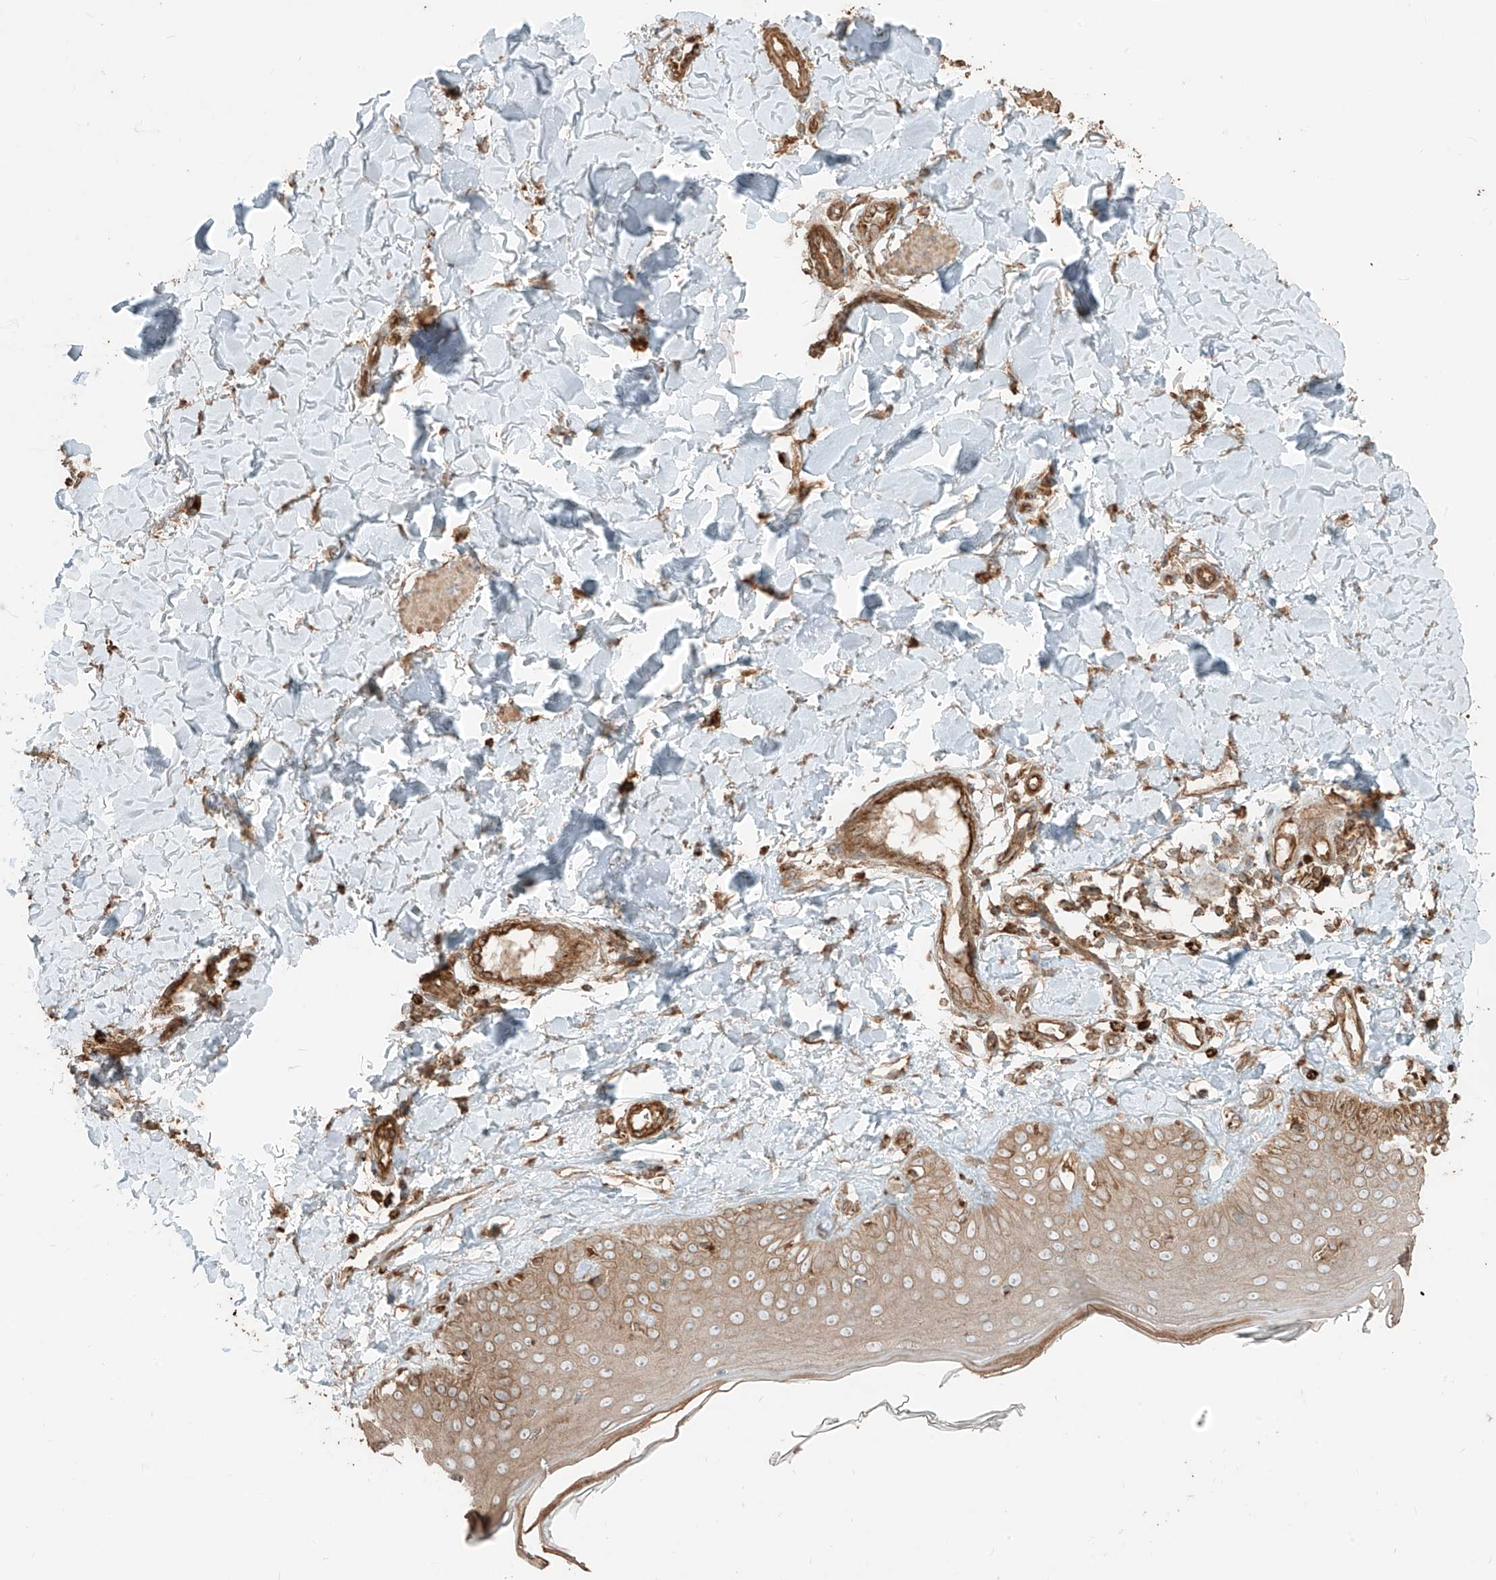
{"staining": {"intensity": "moderate", "quantity": ">75%", "location": "cytoplasmic/membranous"}, "tissue": "skin", "cell_type": "Fibroblasts", "image_type": "normal", "snomed": [{"axis": "morphology", "description": "Normal tissue, NOS"}, {"axis": "topography", "description": "Skin"}], "caption": "The image reveals a brown stain indicating the presence of a protein in the cytoplasmic/membranous of fibroblasts in skin. The staining was performed using DAB (3,3'-diaminobenzidine), with brown indicating positive protein expression. Nuclei are stained blue with hematoxylin.", "gene": "CCDC115", "patient": {"sex": "male", "age": 52}}